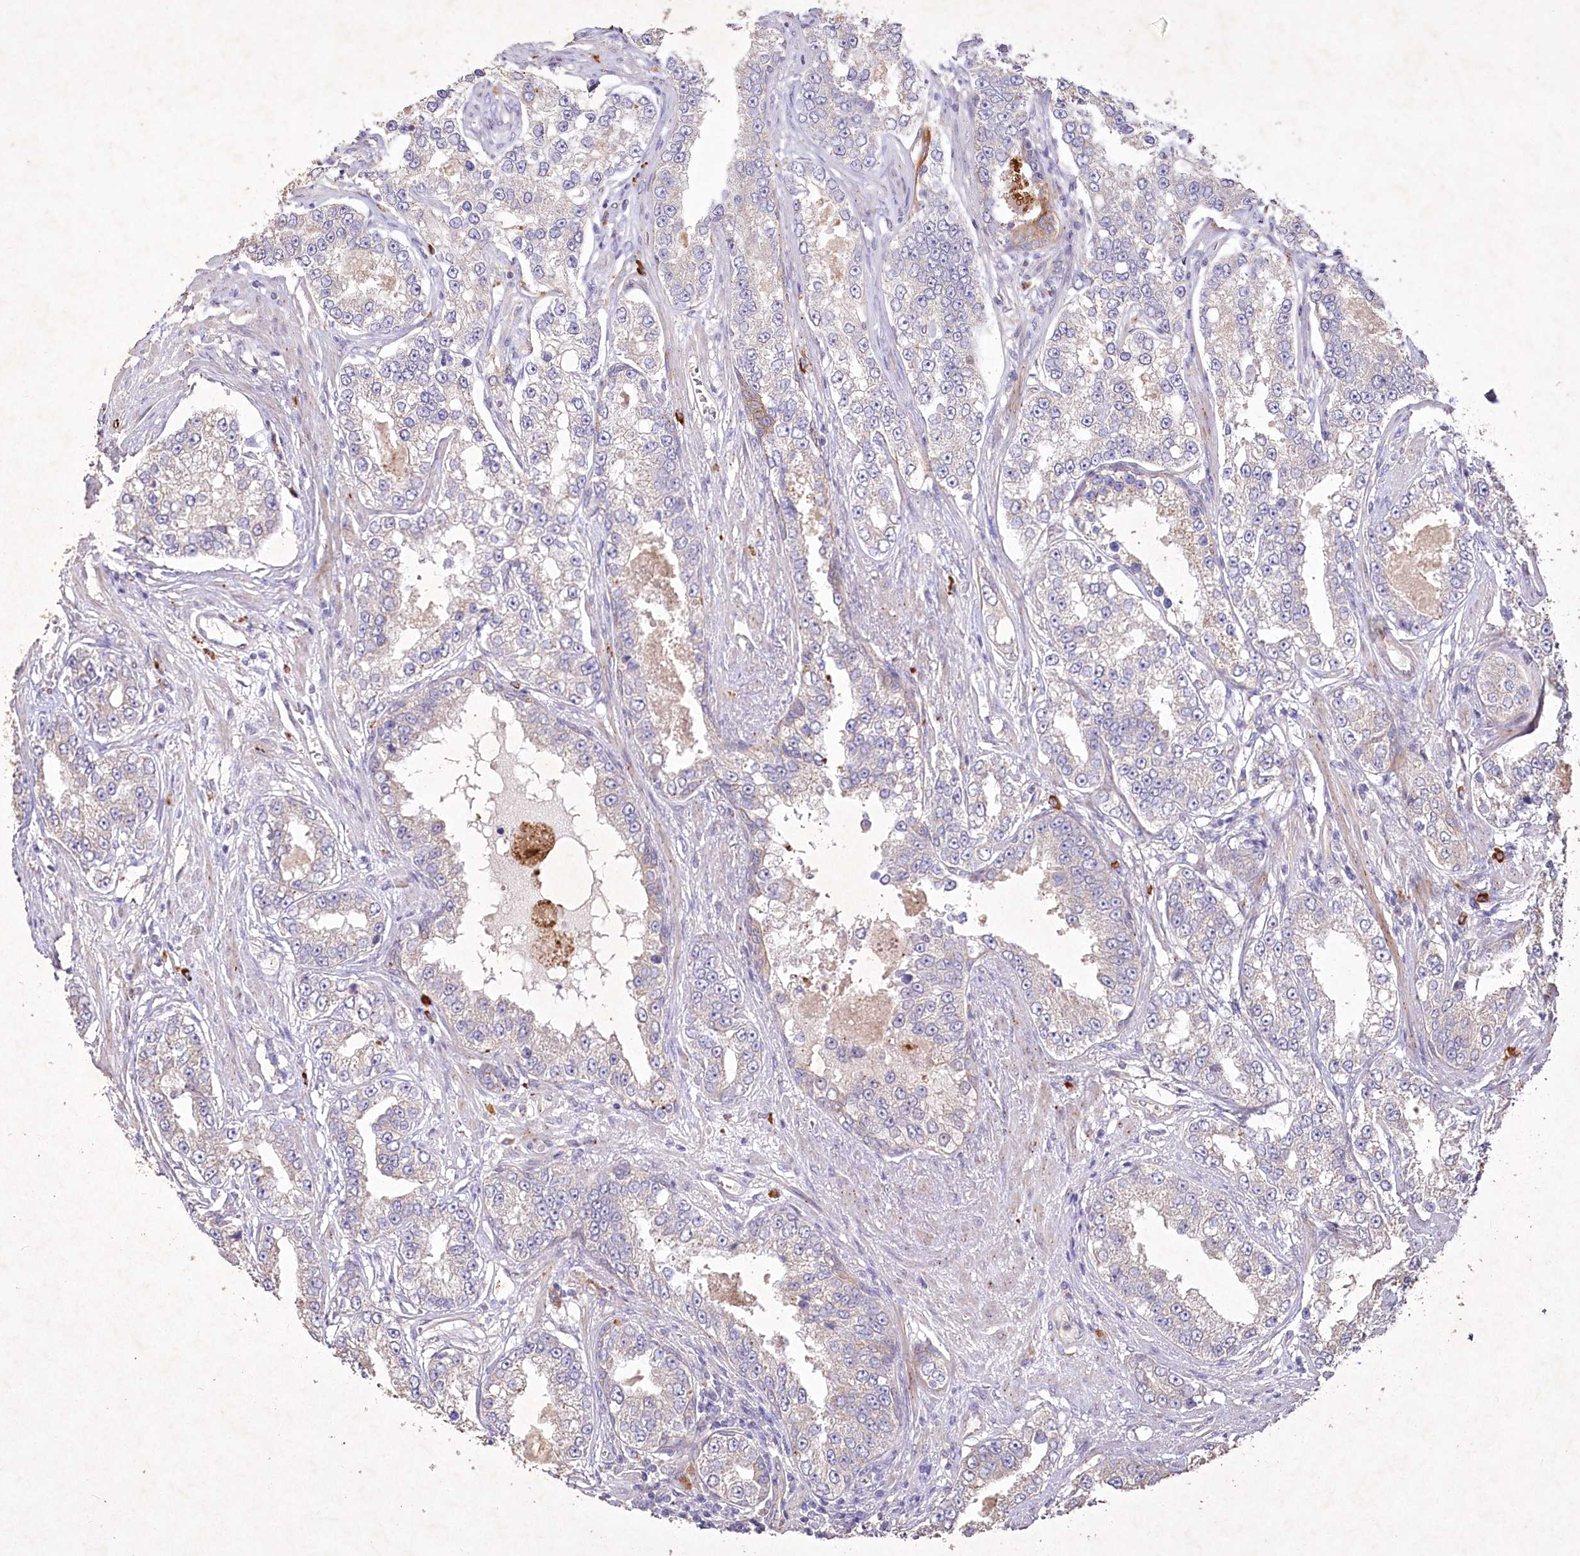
{"staining": {"intensity": "weak", "quantity": "<25%", "location": "cytoplasmic/membranous"}, "tissue": "prostate cancer", "cell_type": "Tumor cells", "image_type": "cancer", "snomed": [{"axis": "morphology", "description": "Normal tissue, NOS"}, {"axis": "morphology", "description": "Adenocarcinoma, High grade"}, {"axis": "topography", "description": "Prostate"}], "caption": "The histopathology image exhibits no significant expression in tumor cells of prostate adenocarcinoma (high-grade). (DAB IHC with hematoxylin counter stain).", "gene": "IRAK1BP1", "patient": {"sex": "male", "age": 83}}